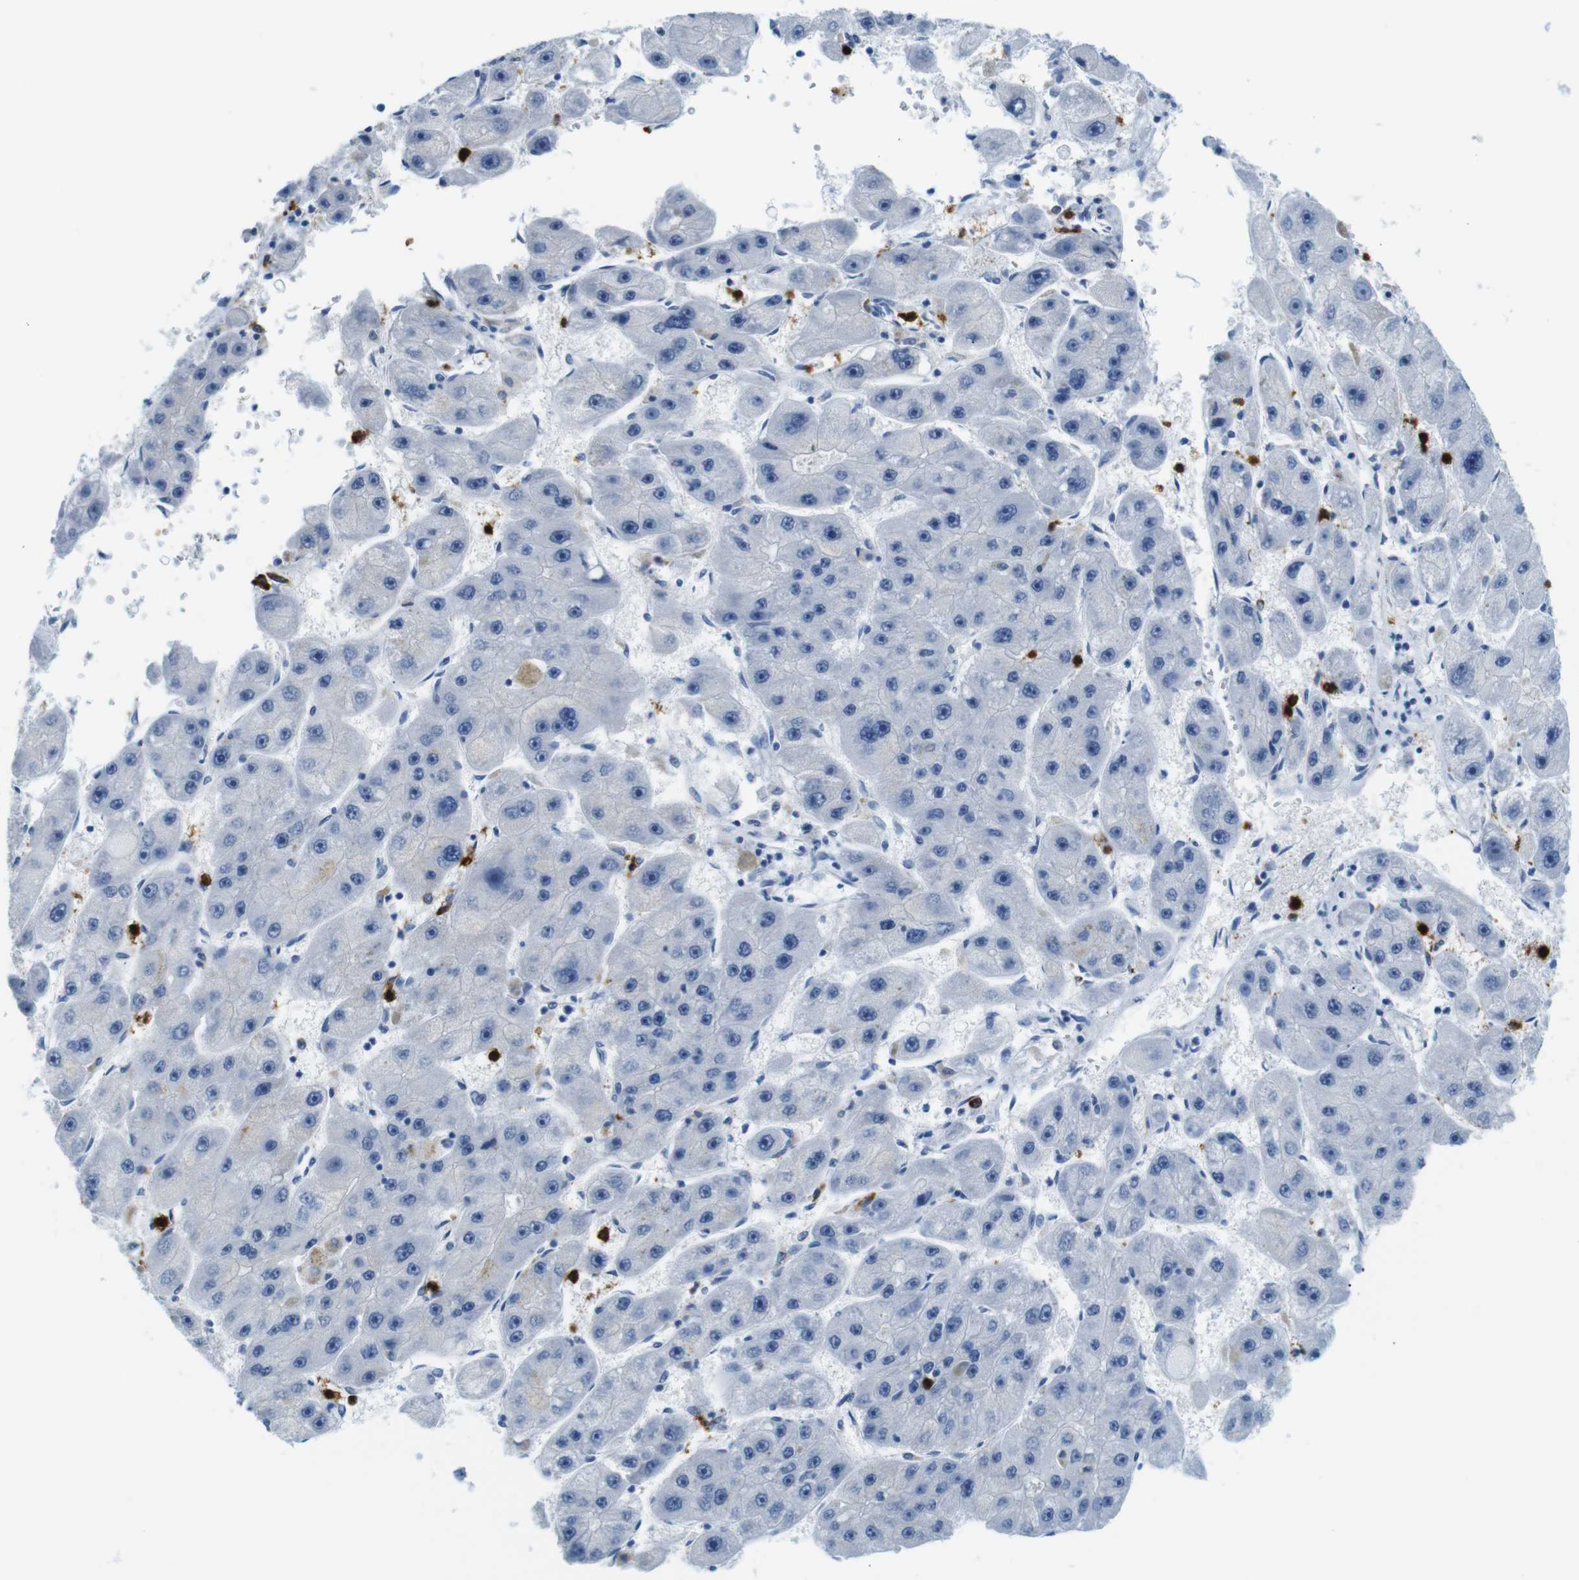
{"staining": {"intensity": "negative", "quantity": "none", "location": "none"}, "tissue": "liver cancer", "cell_type": "Tumor cells", "image_type": "cancer", "snomed": [{"axis": "morphology", "description": "Carcinoma, Hepatocellular, NOS"}, {"axis": "topography", "description": "Liver"}], "caption": "Liver hepatocellular carcinoma stained for a protein using immunohistochemistry (IHC) demonstrates no positivity tumor cells.", "gene": "MCEMP1", "patient": {"sex": "female", "age": 61}}